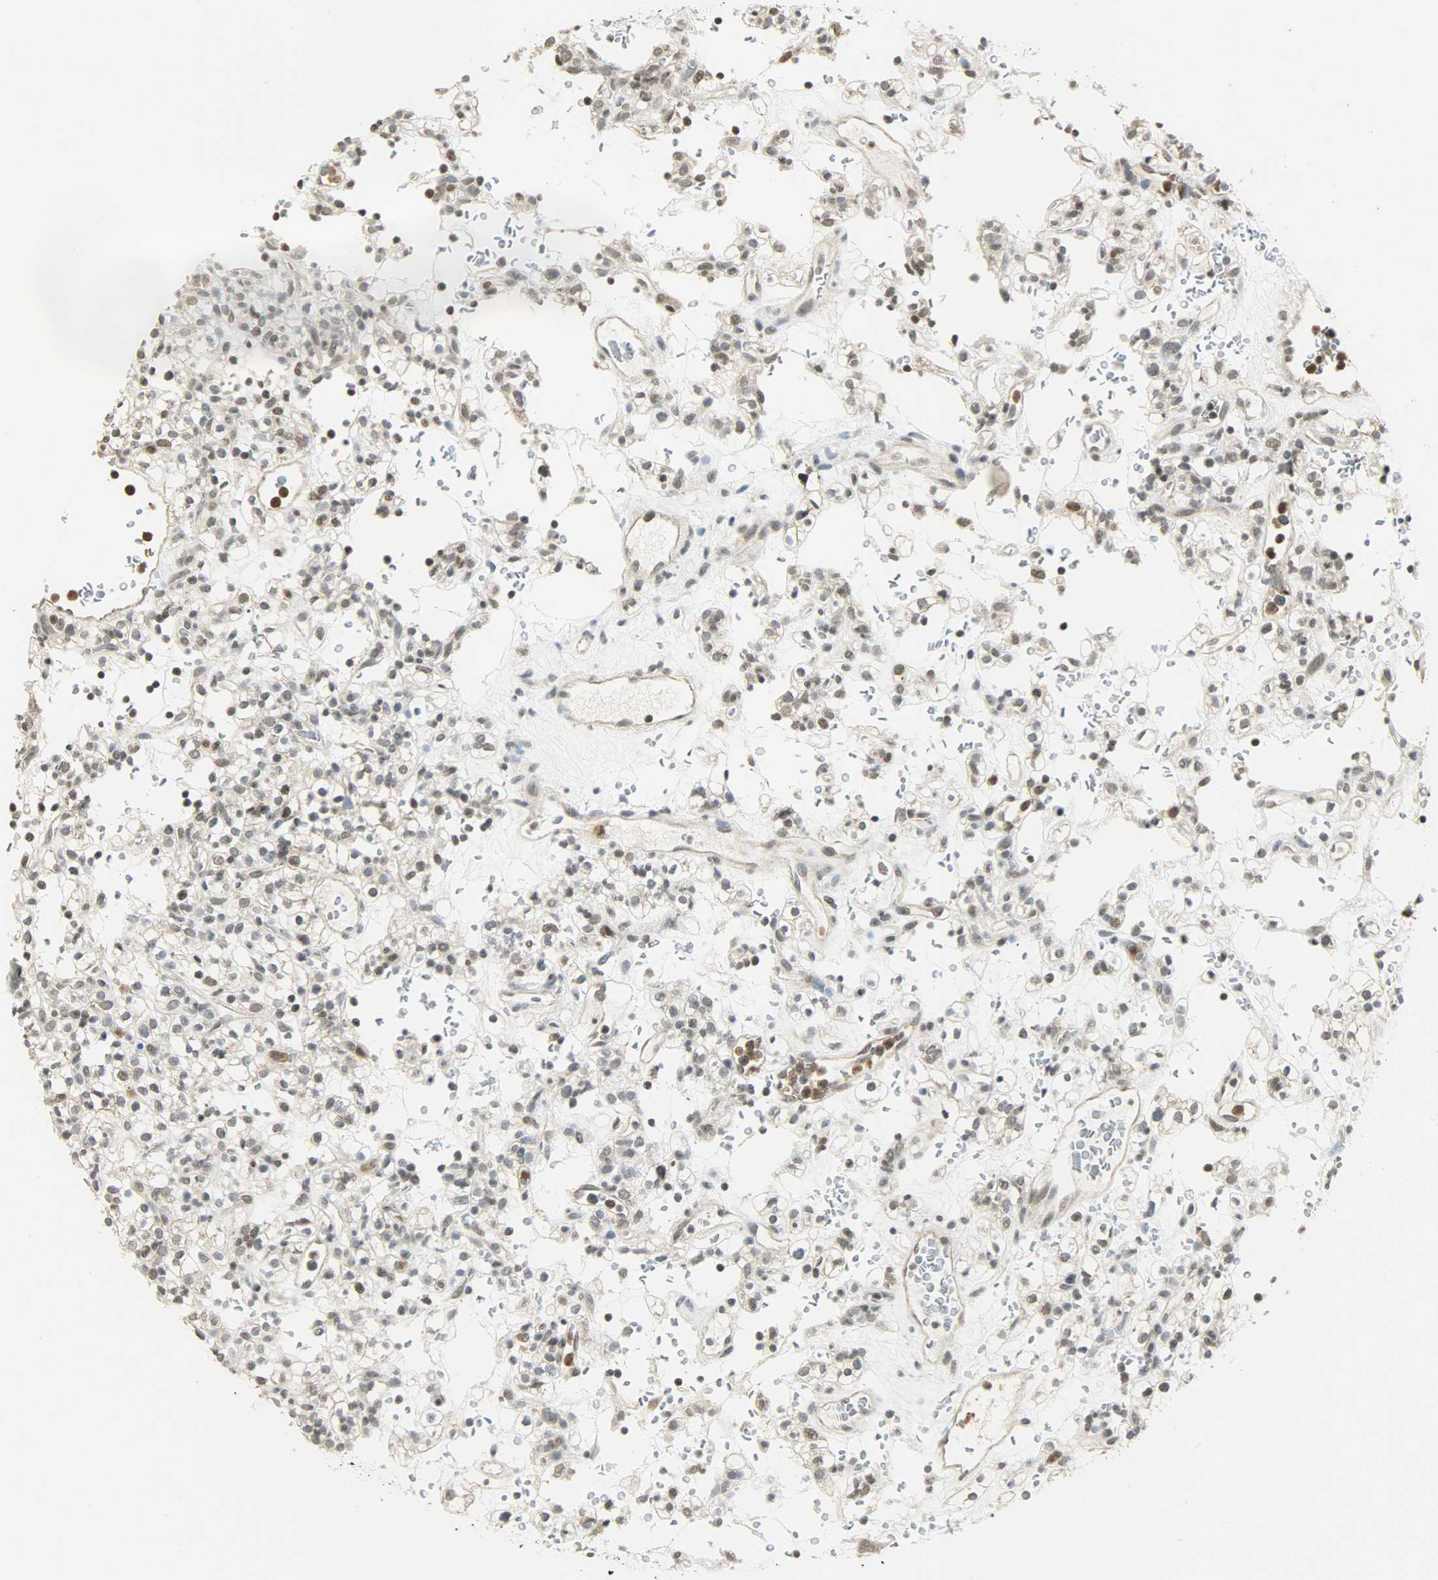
{"staining": {"intensity": "weak", "quantity": "25%-75%", "location": "nuclear"}, "tissue": "renal cancer", "cell_type": "Tumor cells", "image_type": "cancer", "snomed": [{"axis": "morphology", "description": "Normal tissue, NOS"}, {"axis": "morphology", "description": "Adenocarcinoma, NOS"}, {"axis": "topography", "description": "Kidney"}], "caption": "Adenocarcinoma (renal) stained with a protein marker reveals weak staining in tumor cells.", "gene": "SMARCA5", "patient": {"sex": "female", "age": 72}}